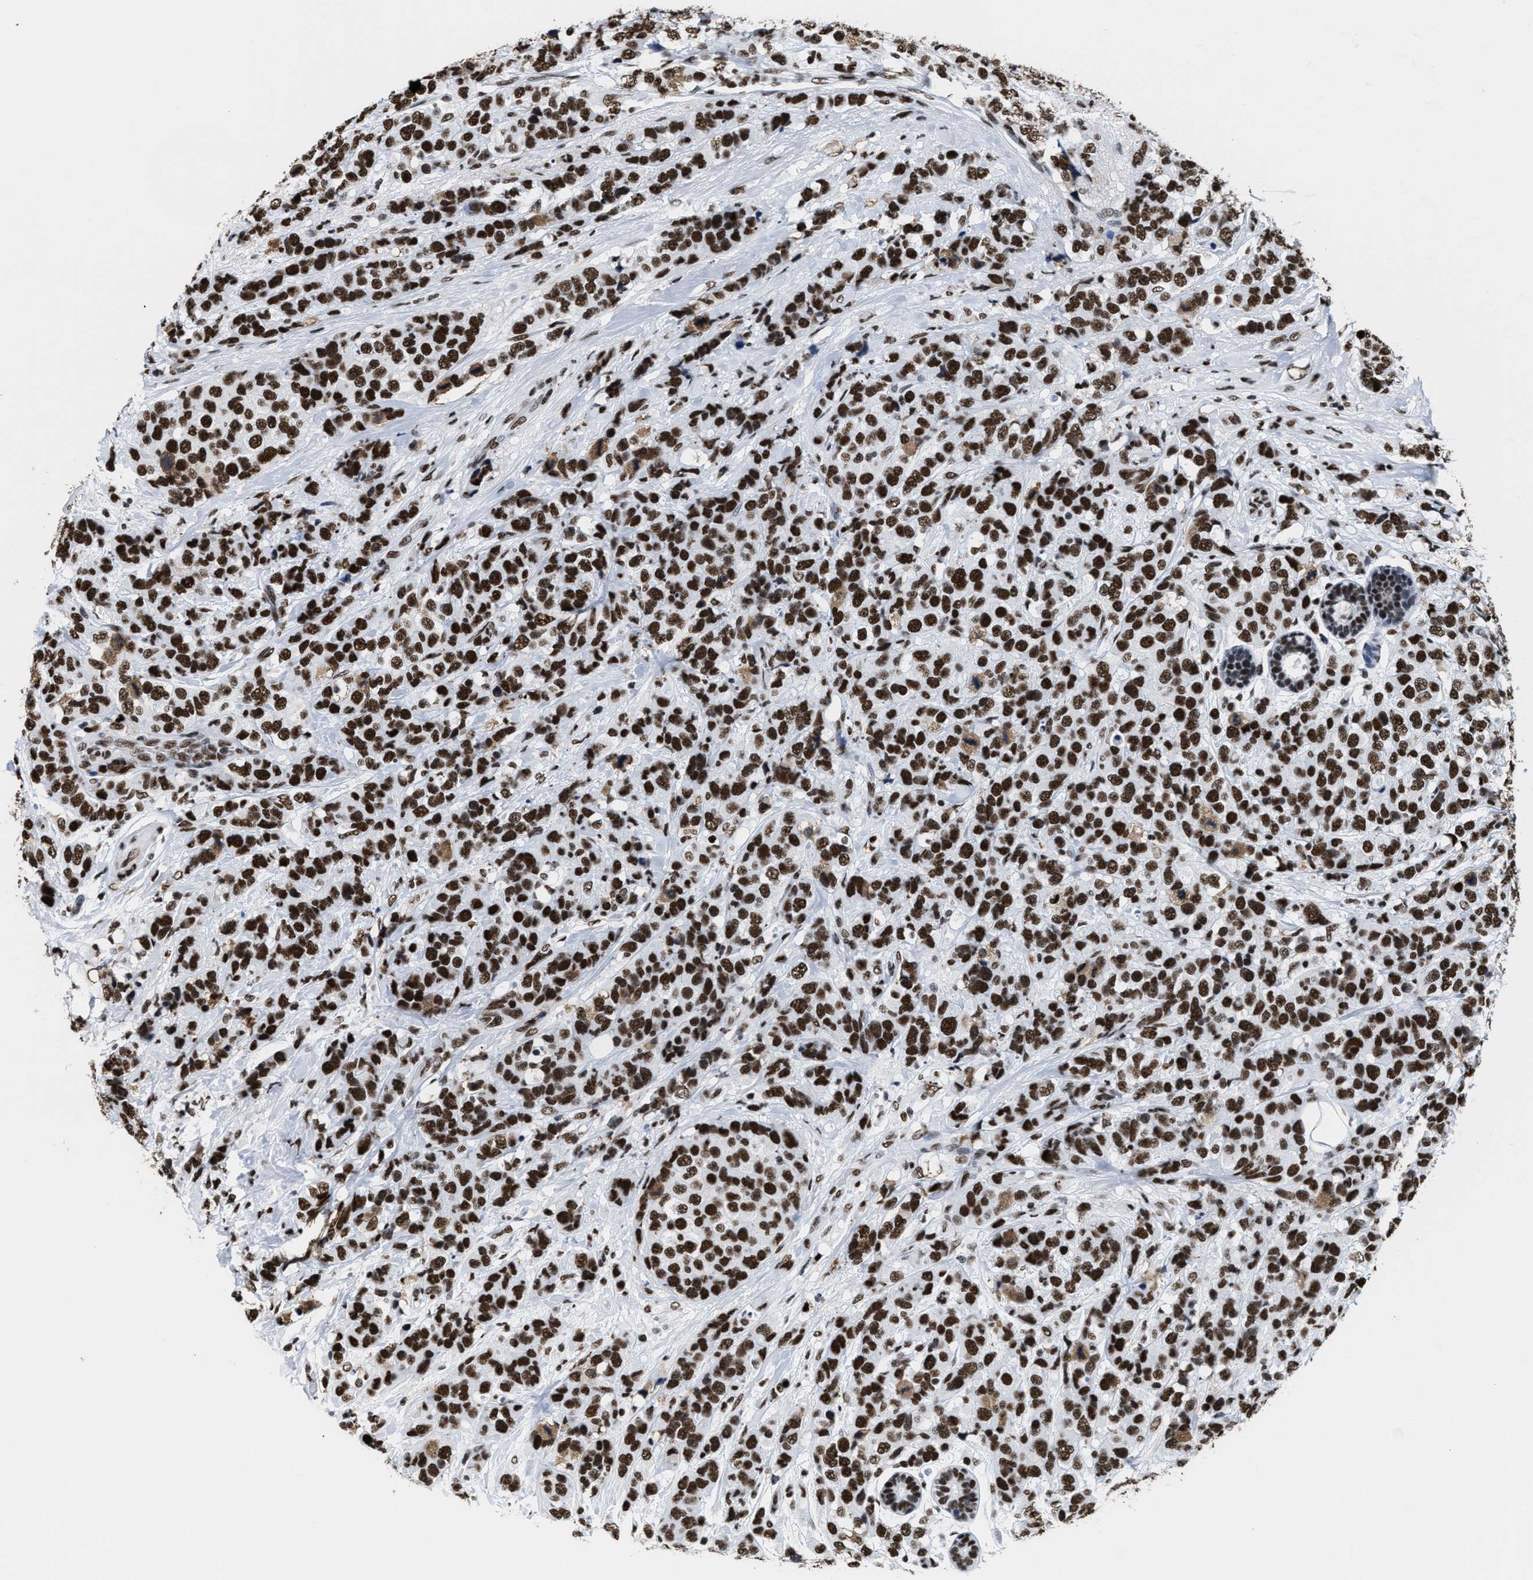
{"staining": {"intensity": "strong", "quantity": ">75%", "location": "nuclear"}, "tissue": "breast cancer", "cell_type": "Tumor cells", "image_type": "cancer", "snomed": [{"axis": "morphology", "description": "Lobular carcinoma"}, {"axis": "topography", "description": "Breast"}], "caption": "High-power microscopy captured an immunohistochemistry histopathology image of breast cancer, revealing strong nuclear expression in about >75% of tumor cells. (DAB (3,3'-diaminobenzidine) = brown stain, brightfield microscopy at high magnification).", "gene": "SMARCC2", "patient": {"sex": "female", "age": 59}}